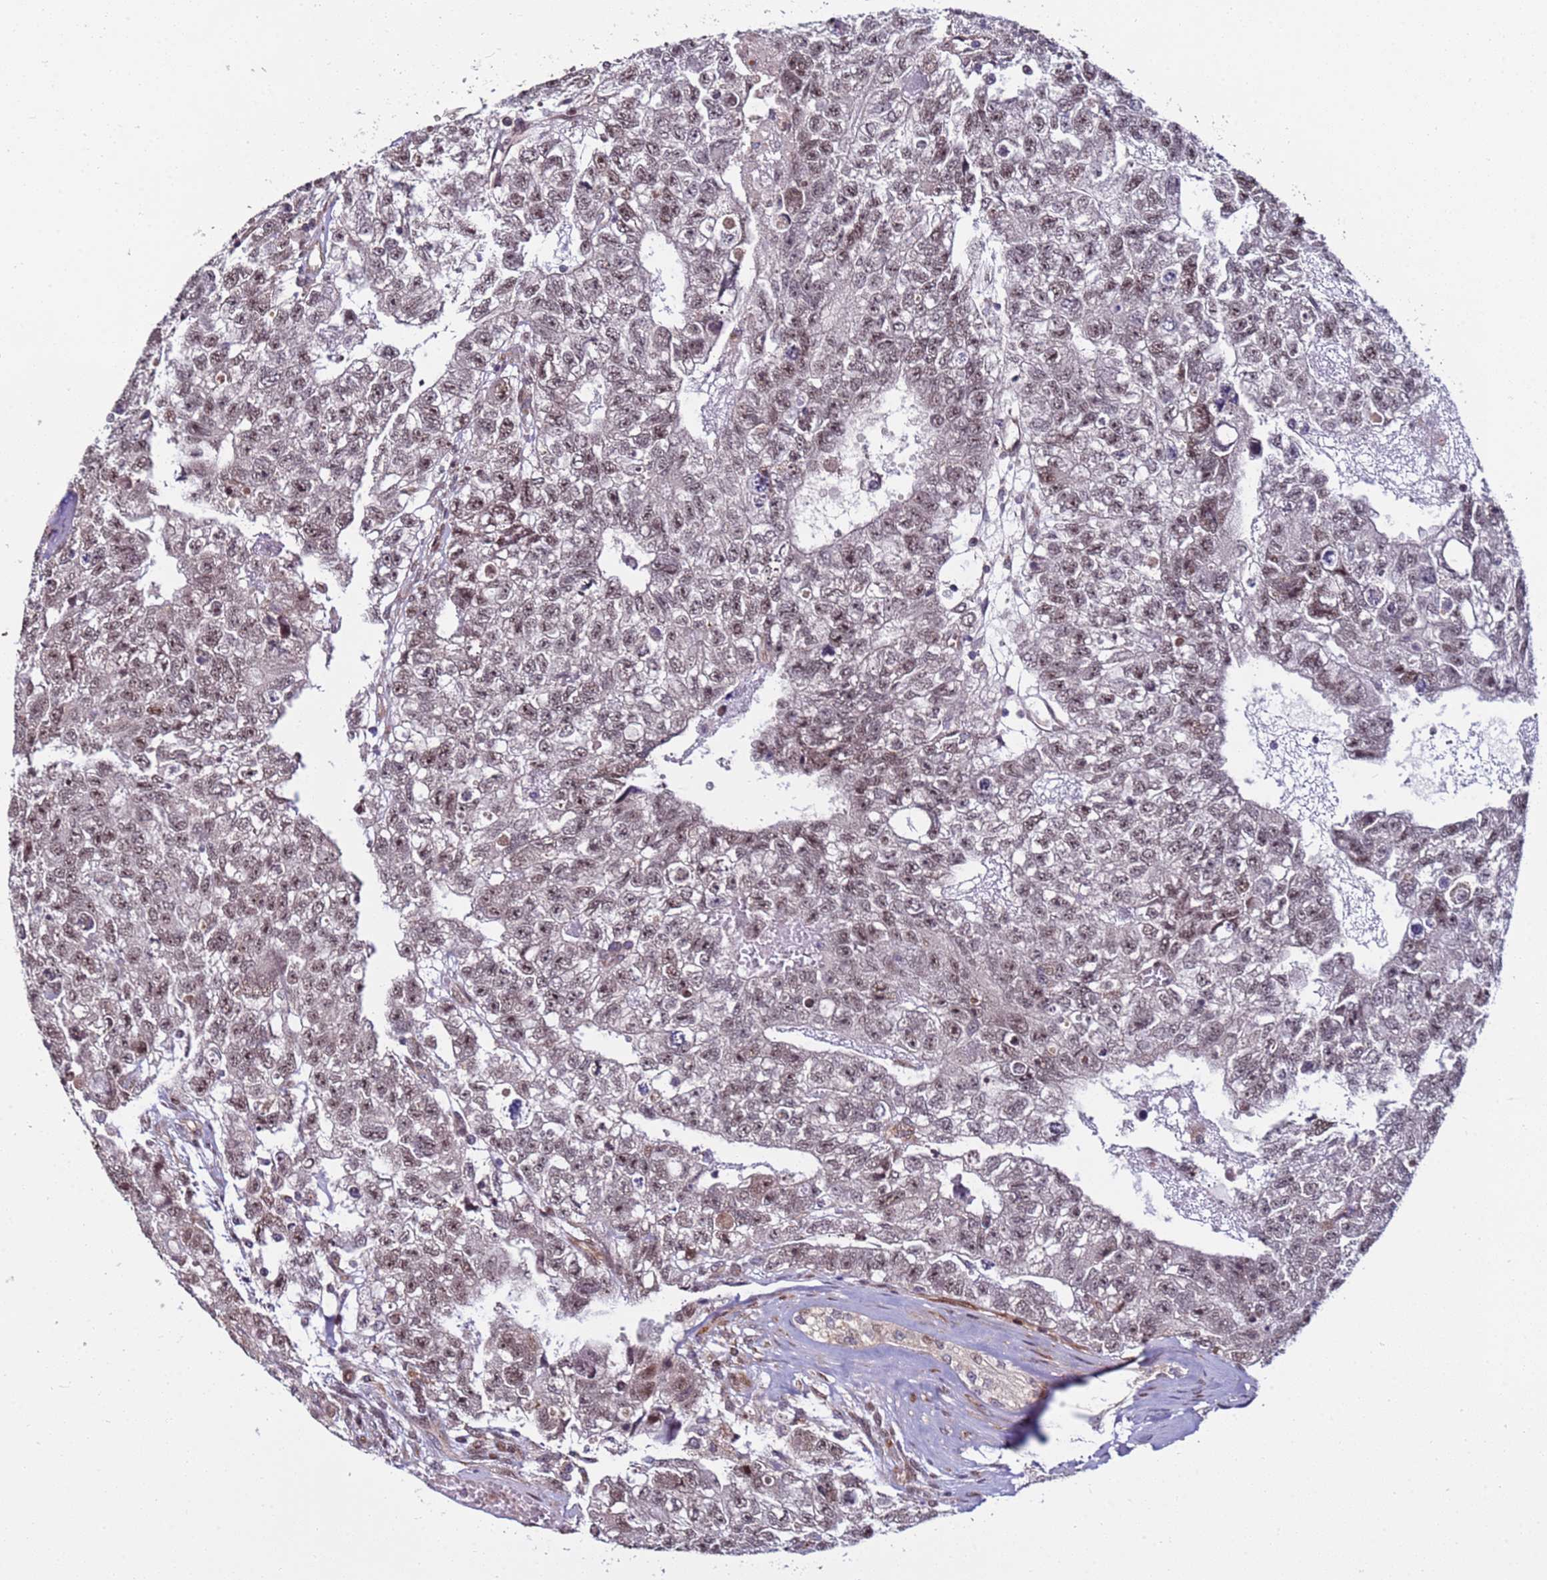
{"staining": {"intensity": "moderate", "quantity": ">75%", "location": "nuclear"}, "tissue": "testis cancer", "cell_type": "Tumor cells", "image_type": "cancer", "snomed": [{"axis": "morphology", "description": "Carcinoma, Embryonal, NOS"}, {"axis": "topography", "description": "Testis"}], "caption": "Embryonal carcinoma (testis) stained with DAB (3,3'-diaminobenzidine) immunohistochemistry demonstrates medium levels of moderate nuclear positivity in about >75% of tumor cells.", "gene": "WBP11", "patient": {"sex": "male", "age": 26}}